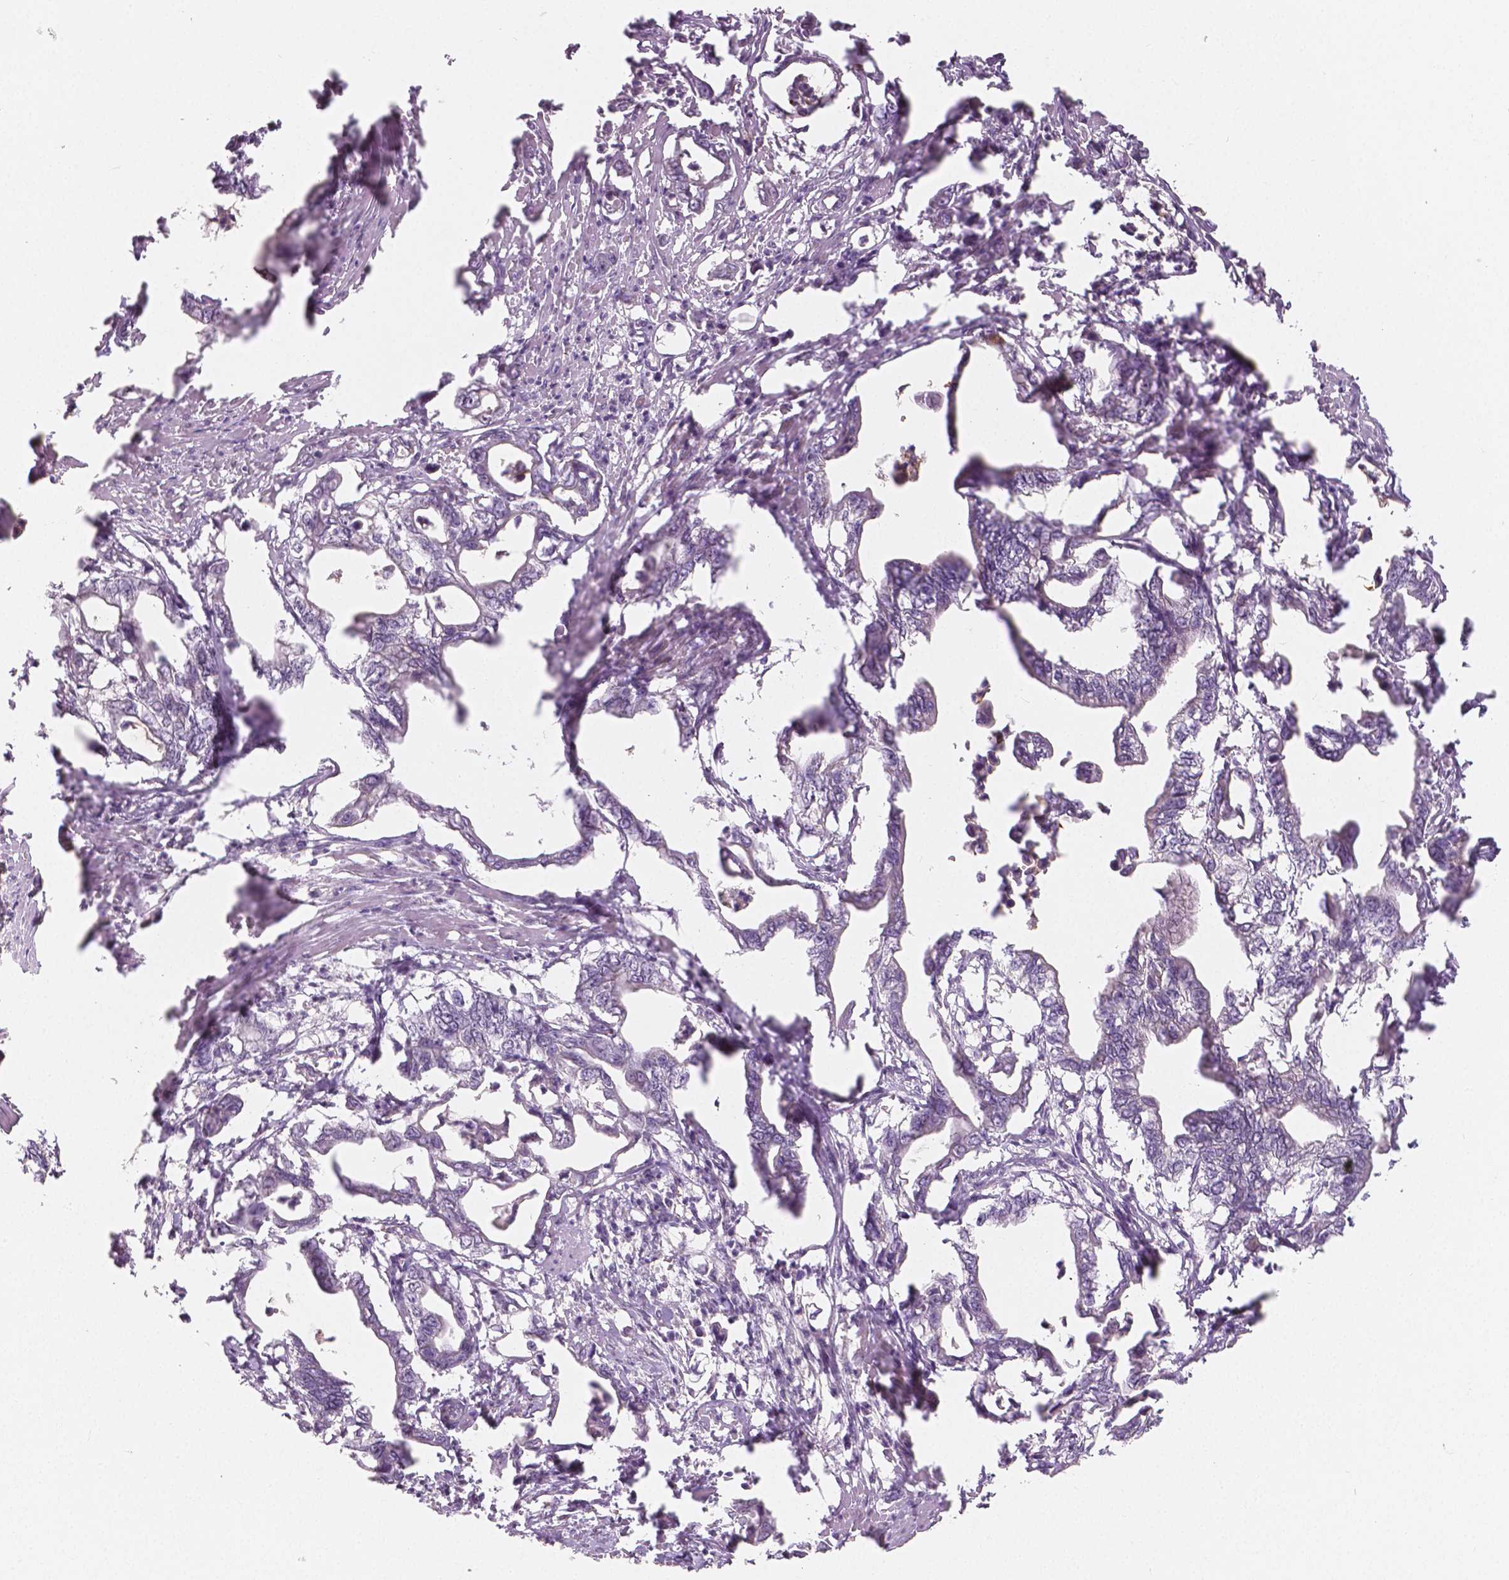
{"staining": {"intensity": "negative", "quantity": "none", "location": "none"}, "tissue": "pancreatic cancer", "cell_type": "Tumor cells", "image_type": "cancer", "snomed": [{"axis": "morphology", "description": "Adenocarcinoma, NOS"}, {"axis": "topography", "description": "Pancreas"}], "caption": "High power microscopy histopathology image of an IHC histopathology image of adenocarcinoma (pancreatic), revealing no significant positivity in tumor cells.", "gene": "APOA4", "patient": {"sex": "male", "age": 61}}